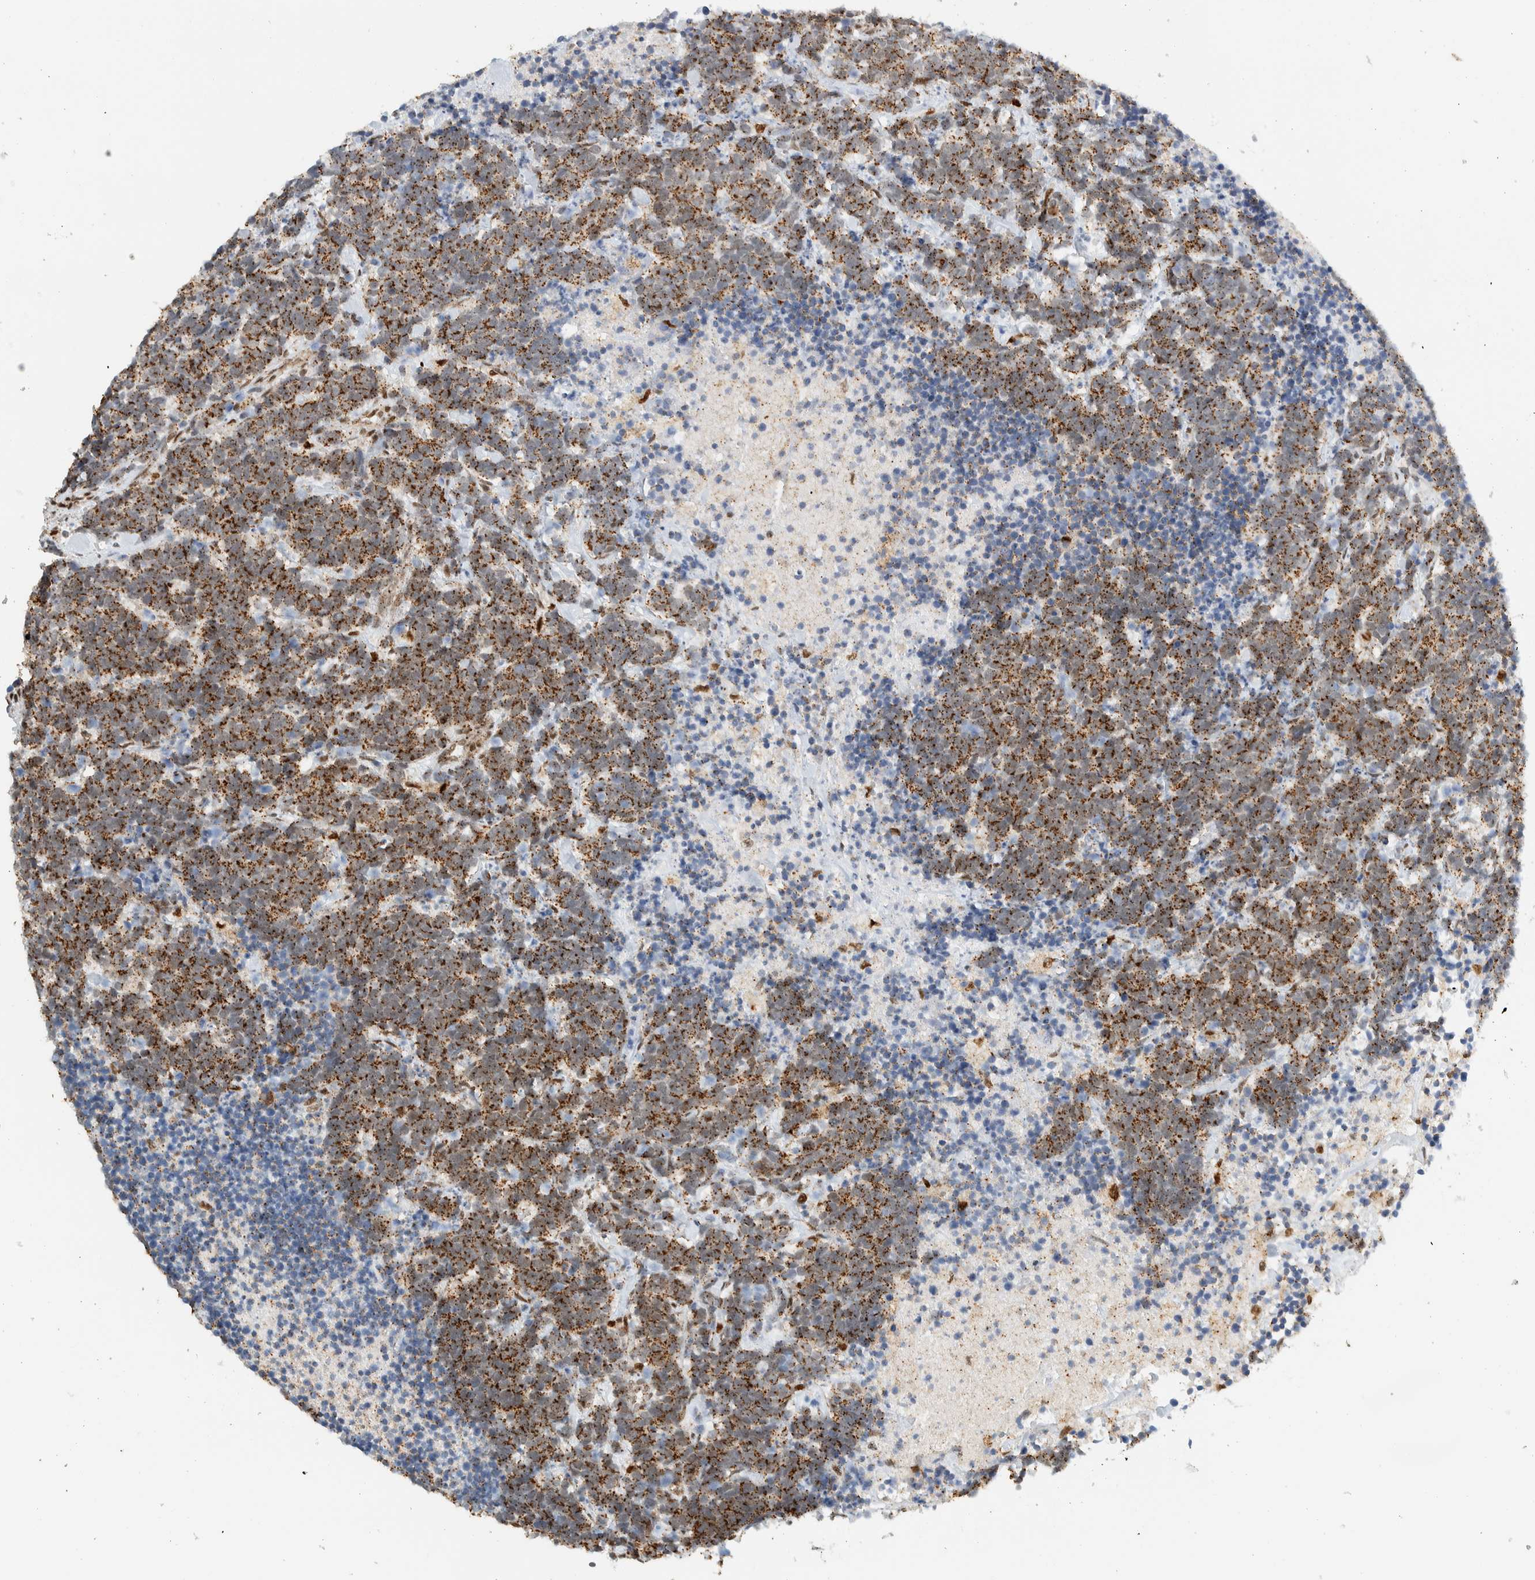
{"staining": {"intensity": "moderate", "quantity": ">75%", "location": "cytoplasmic/membranous"}, "tissue": "carcinoid", "cell_type": "Tumor cells", "image_type": "cancer", "snomed": [{"axis": "morphology", "description": "Carcinoma, NOS"}, {"axis": "morphology", "description": "Carcinoid, malignant, NOS"}, {"axis": "topography", "description": "Urinary bladder"}], "caption": "Protein analysis of carcinoid tissue exhibits moderate cytoplasmic/membranous expression in about >75% of tumor cells. The staining was performed using DAB, with brown indicating positive protein expression. Nuclei are stained blue with hematoxylin.", "gene": "TFE3", "patient": {"sex": "male", "age": 57}}